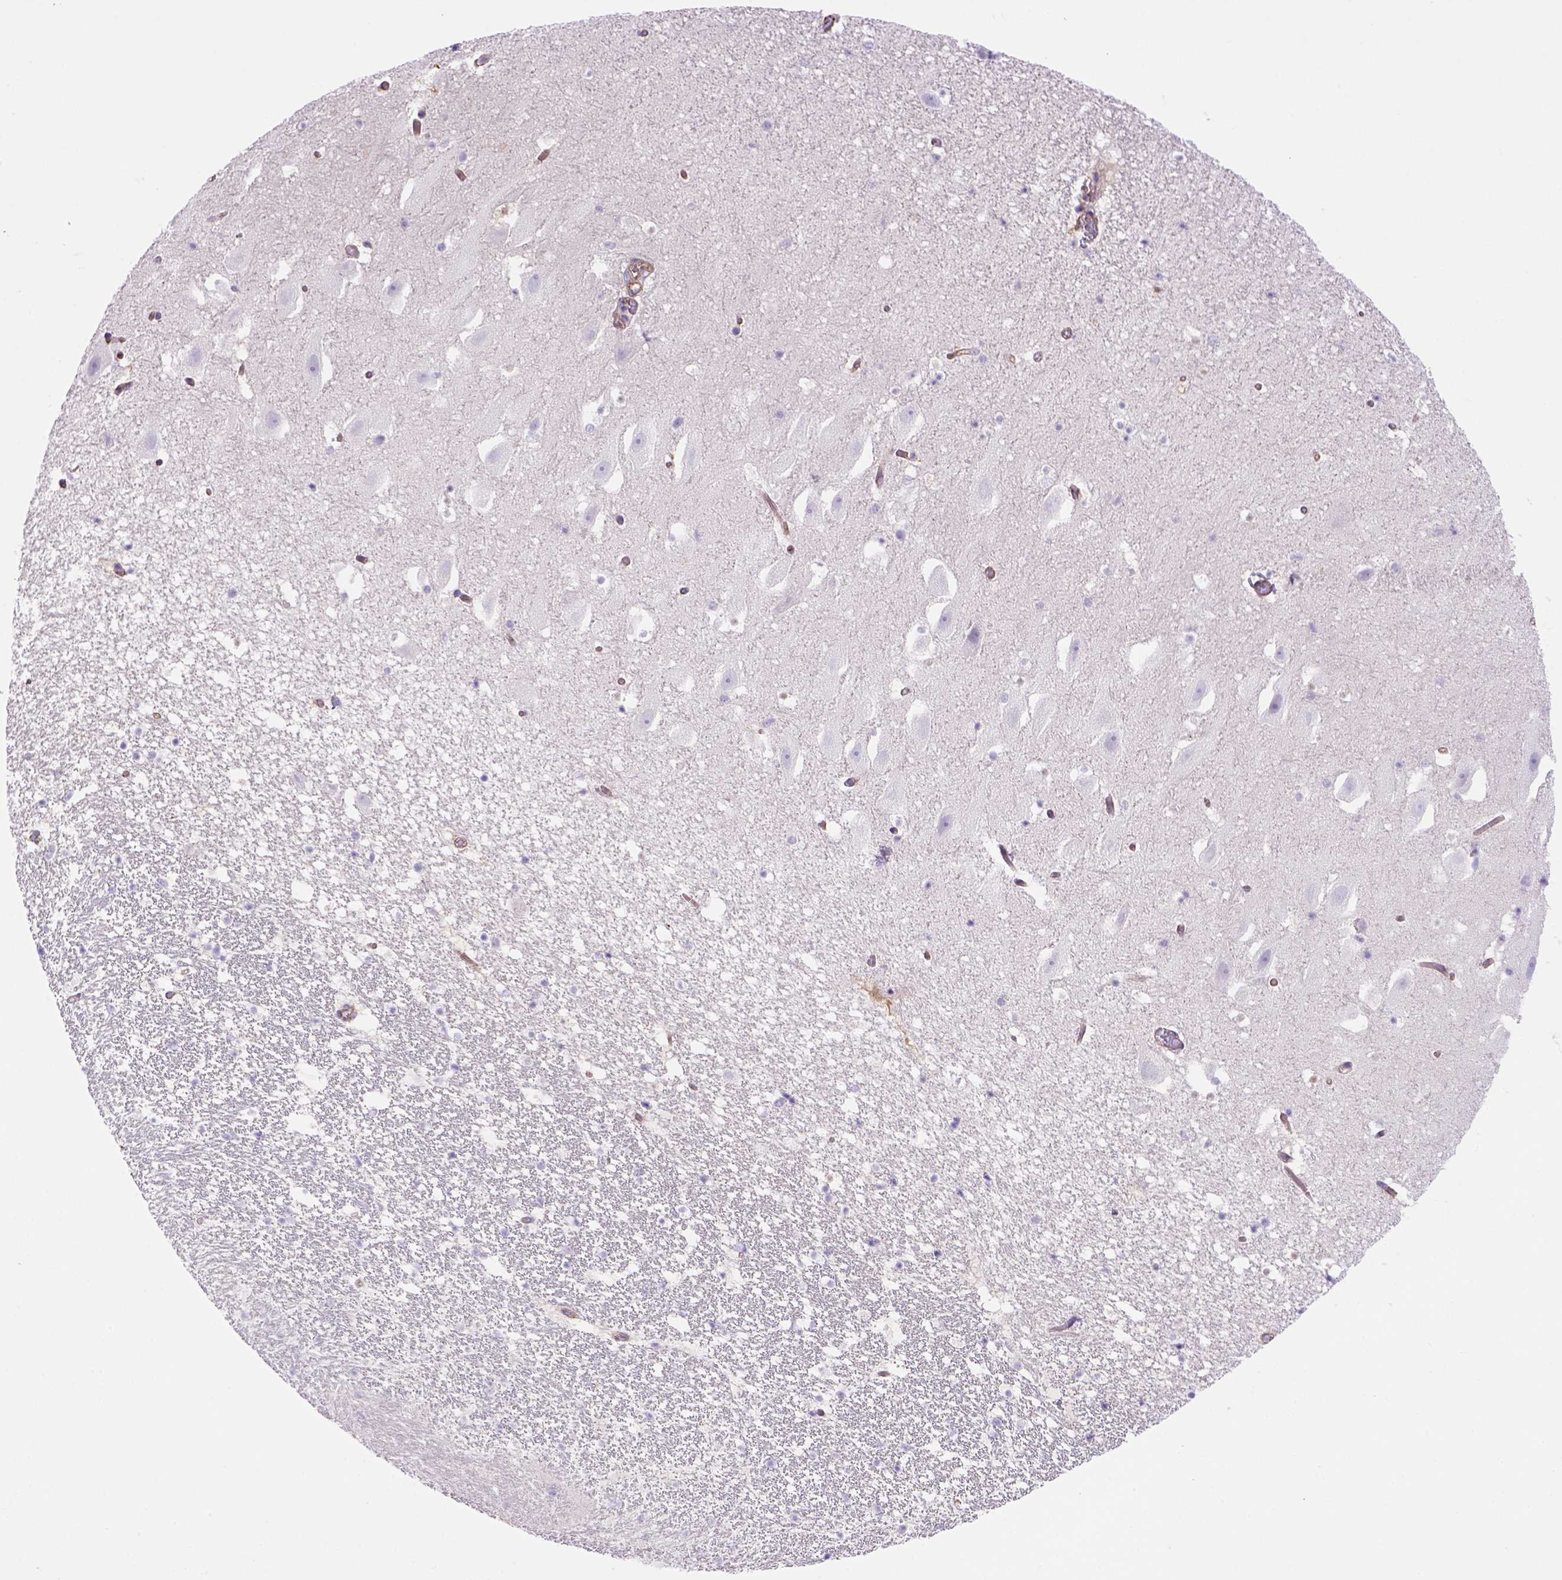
{"staining": {"intensity": "negative", "quantity": "none", "location": "none"}, "tissue": "hippocampus", "cell_type": "Glial cells", "image_type": "normal", "snomed": [{"axis": "morphology", "description": "Normal tissue, NOS"}, {"axis": "topography", "description": "Hippocampus"}], "caption": "Histopathology image shows no significant protein expression in glial cells of benign hippocampus. (Stains: DAB (3,3'-diaminobenzidine) IHC with hematoxylin counter stain, Microscopy: brightfield microscopy at high magnification).", "gene": "PEX12", "patient": {"sex": "male", "age": 26}}